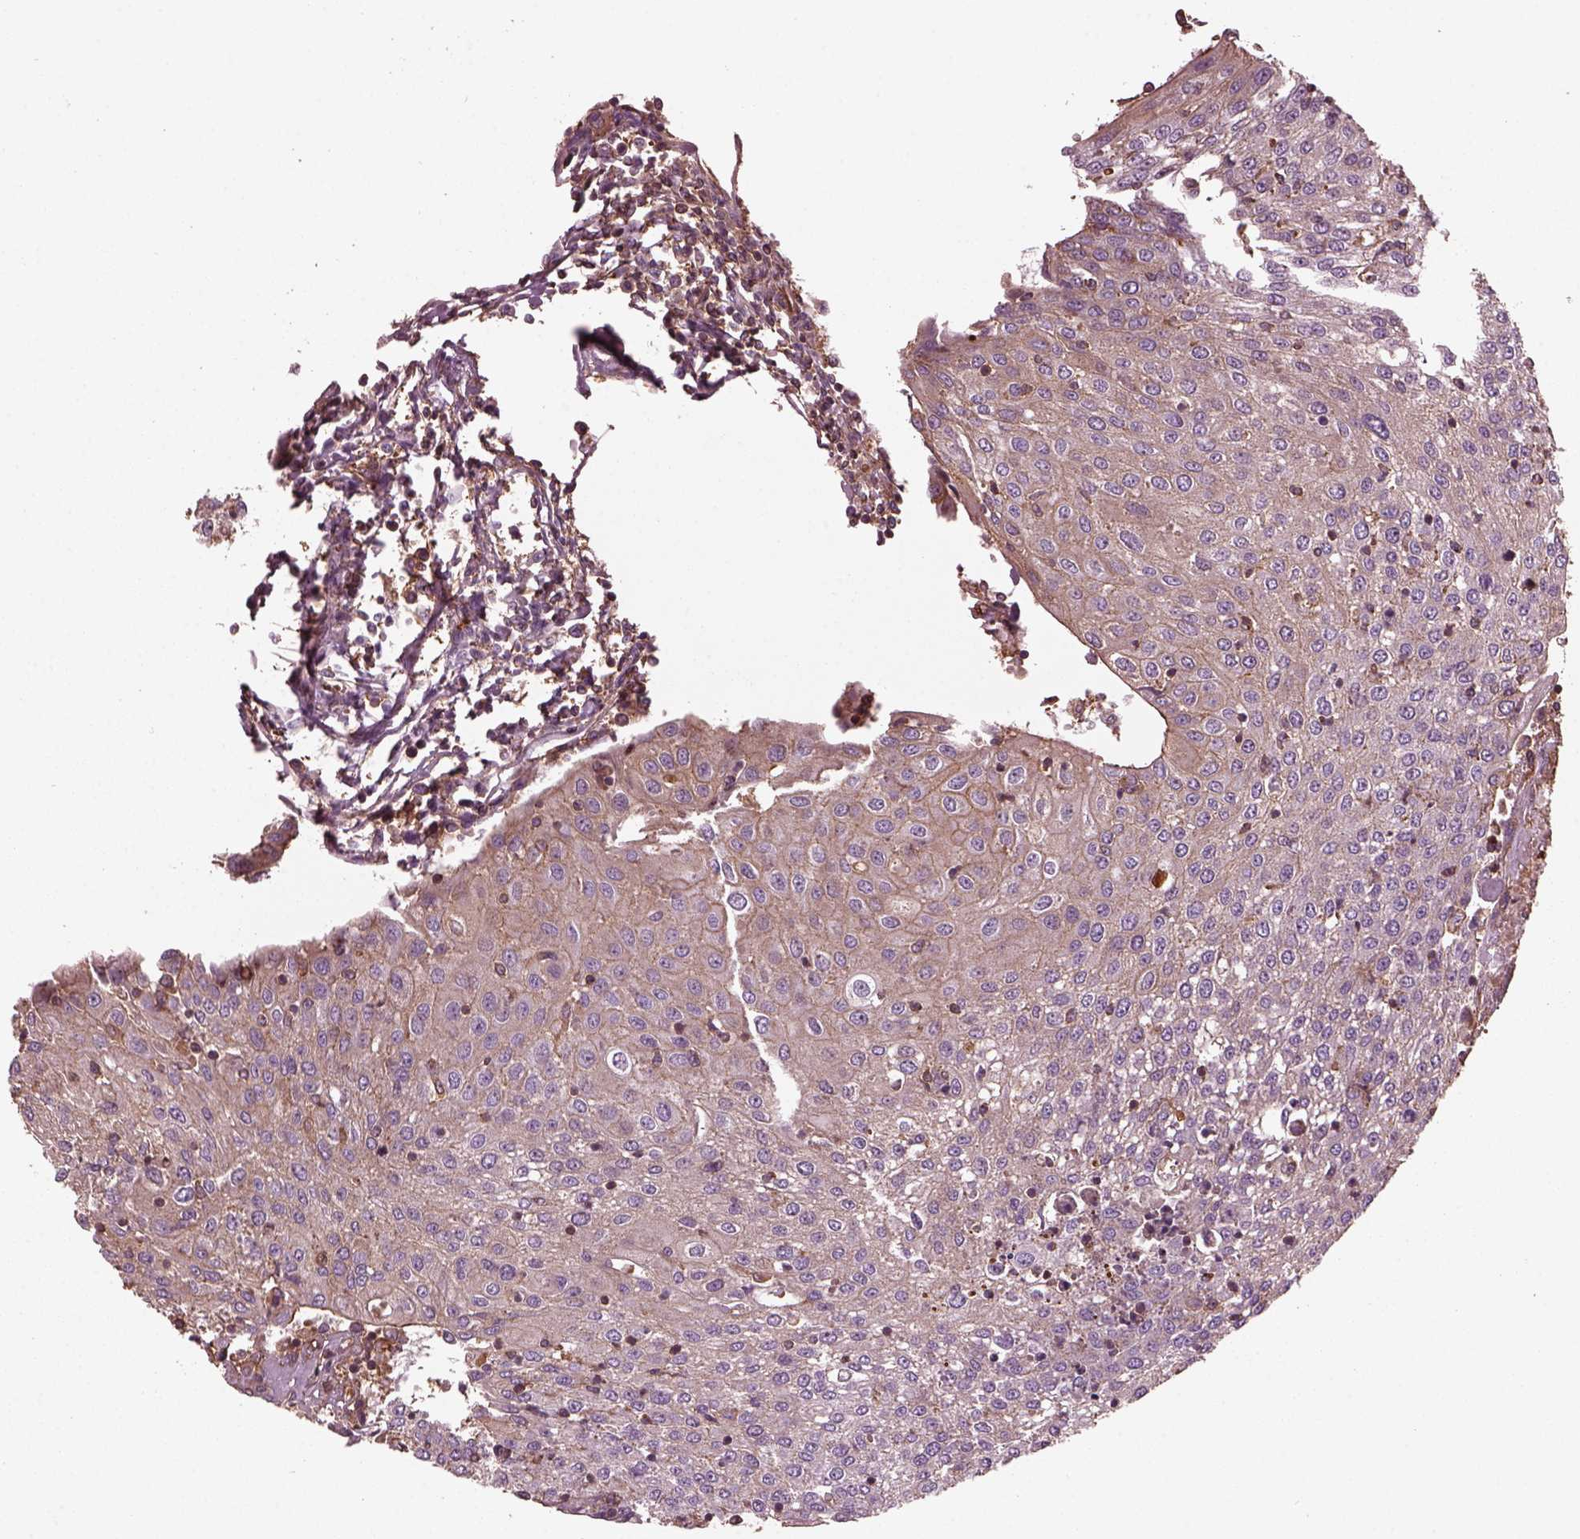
{"staining": {"intensity": "weak", "quantity": "25%-75%", "location": "cytoplasmic/membranous"}, "tissue": "urothelial cancer", "cell_type": "Tumor cells", "image_type": "cancer", "snomed": [{"axis": "morphology", "description": "Urothelial carcinoma, High grade"}, {"axis": "topography", "description": "Urinary bladder"}], "caption": "This is an image of IHC staining of high-grade urothelial carcinoma, which shows weak positivity in the cytoplasmic/membranous of tumor cells.", "gene": "MYL6", "patient": {"sex": "female", "age": 85}}